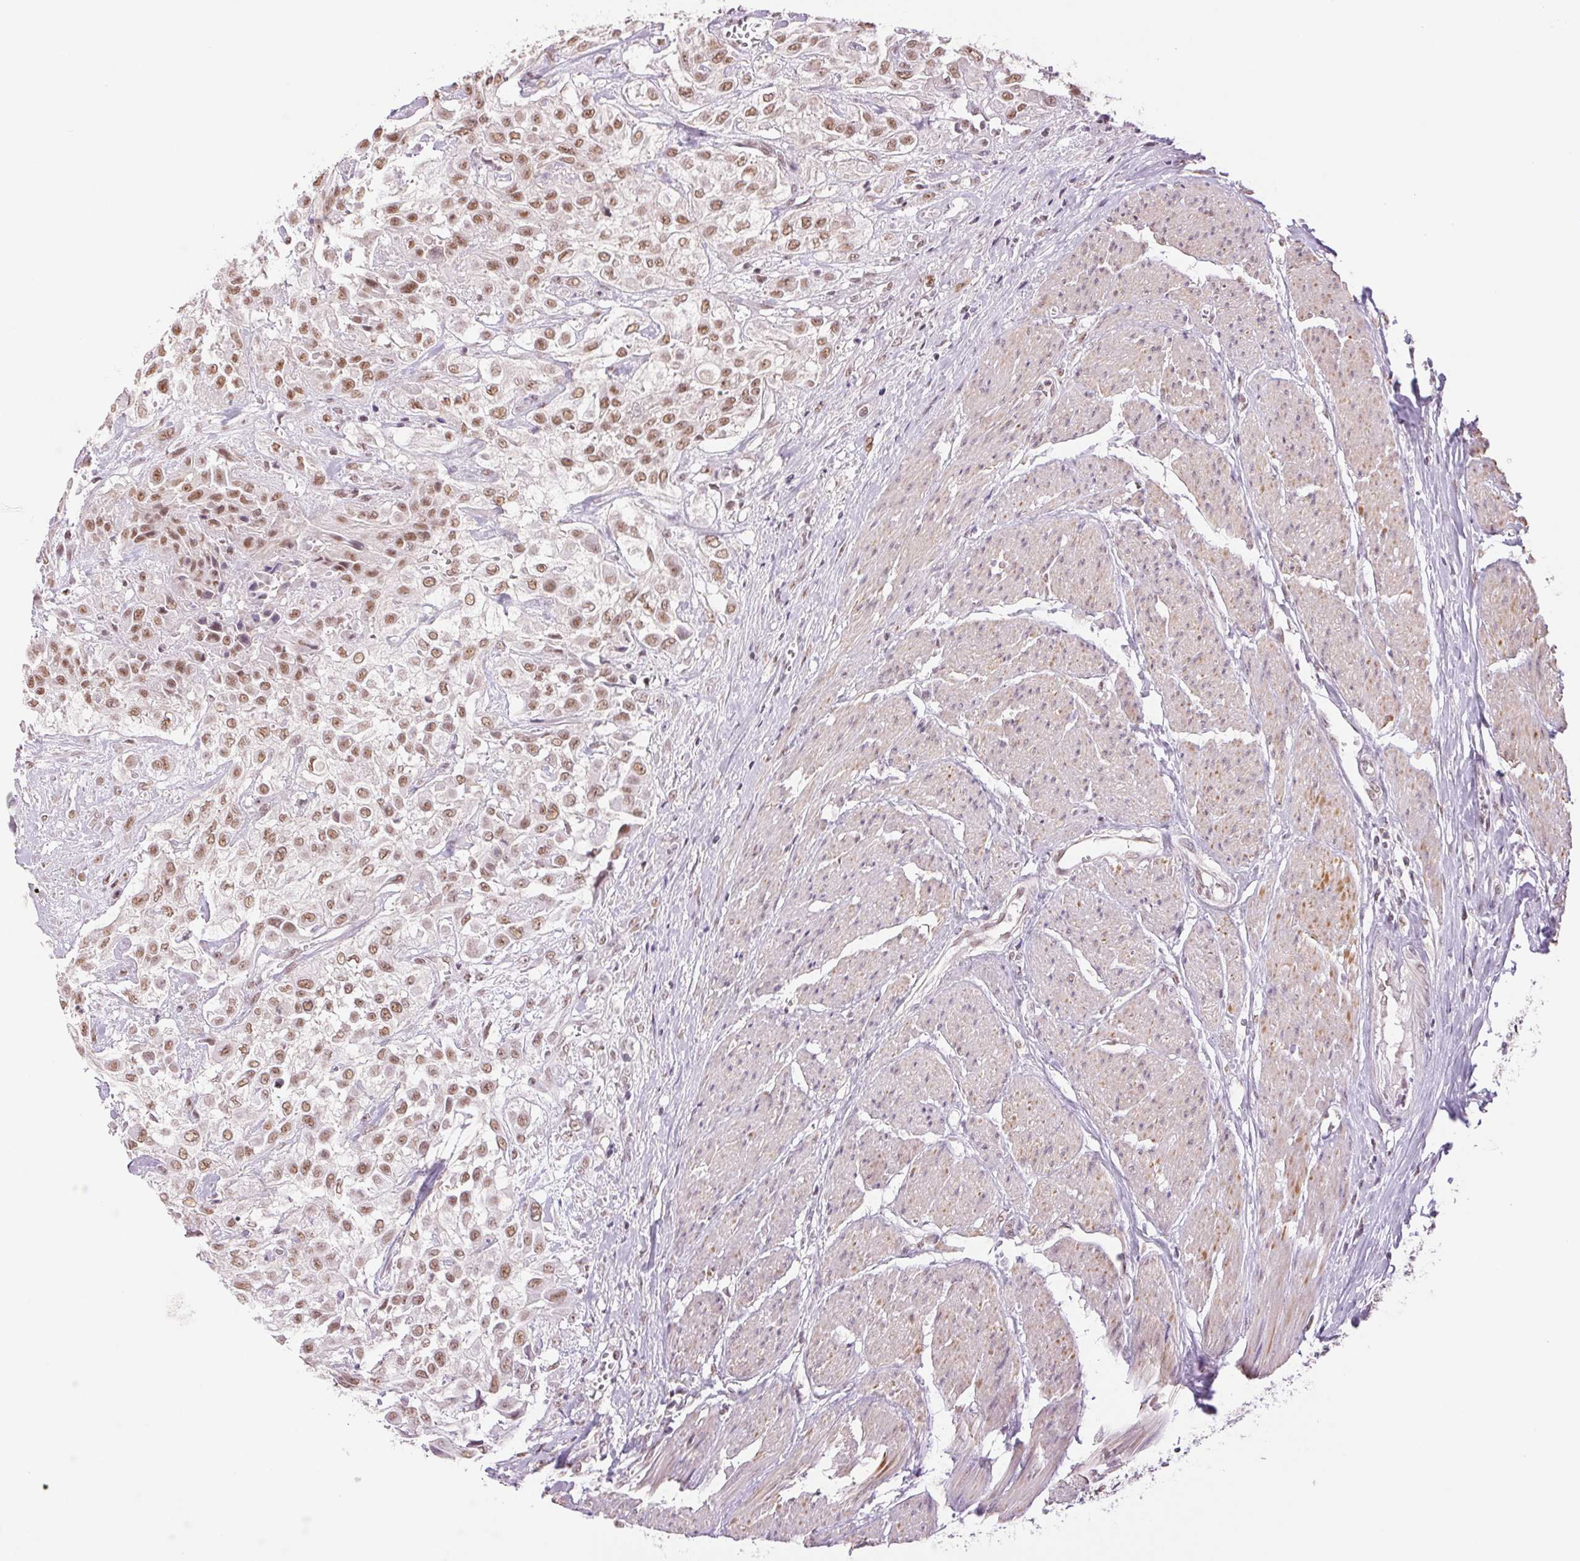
{"staining": {"intensity": "moderate", "quantity": ">75%", "location": "nuclear"}, "tissue": "urothelial cancer", "cell_type": "Tumor cells", "image_type": "cancer", "snomed": [{"axis": "morphology", "description": "Urothelial carcinoma, High grade"}, {"axis": "topography", "description": "Urinary bladder"}], "caption": "Brown immunohistochemical staining in human urothelial cancer displays moderate nuclear positivity in about >75% of tumor cells. The protein is shown in brown color, while the nuclei are stained blue.", "gene": "RPRD1B", "patient": {"sex": "male", "age": 57}}